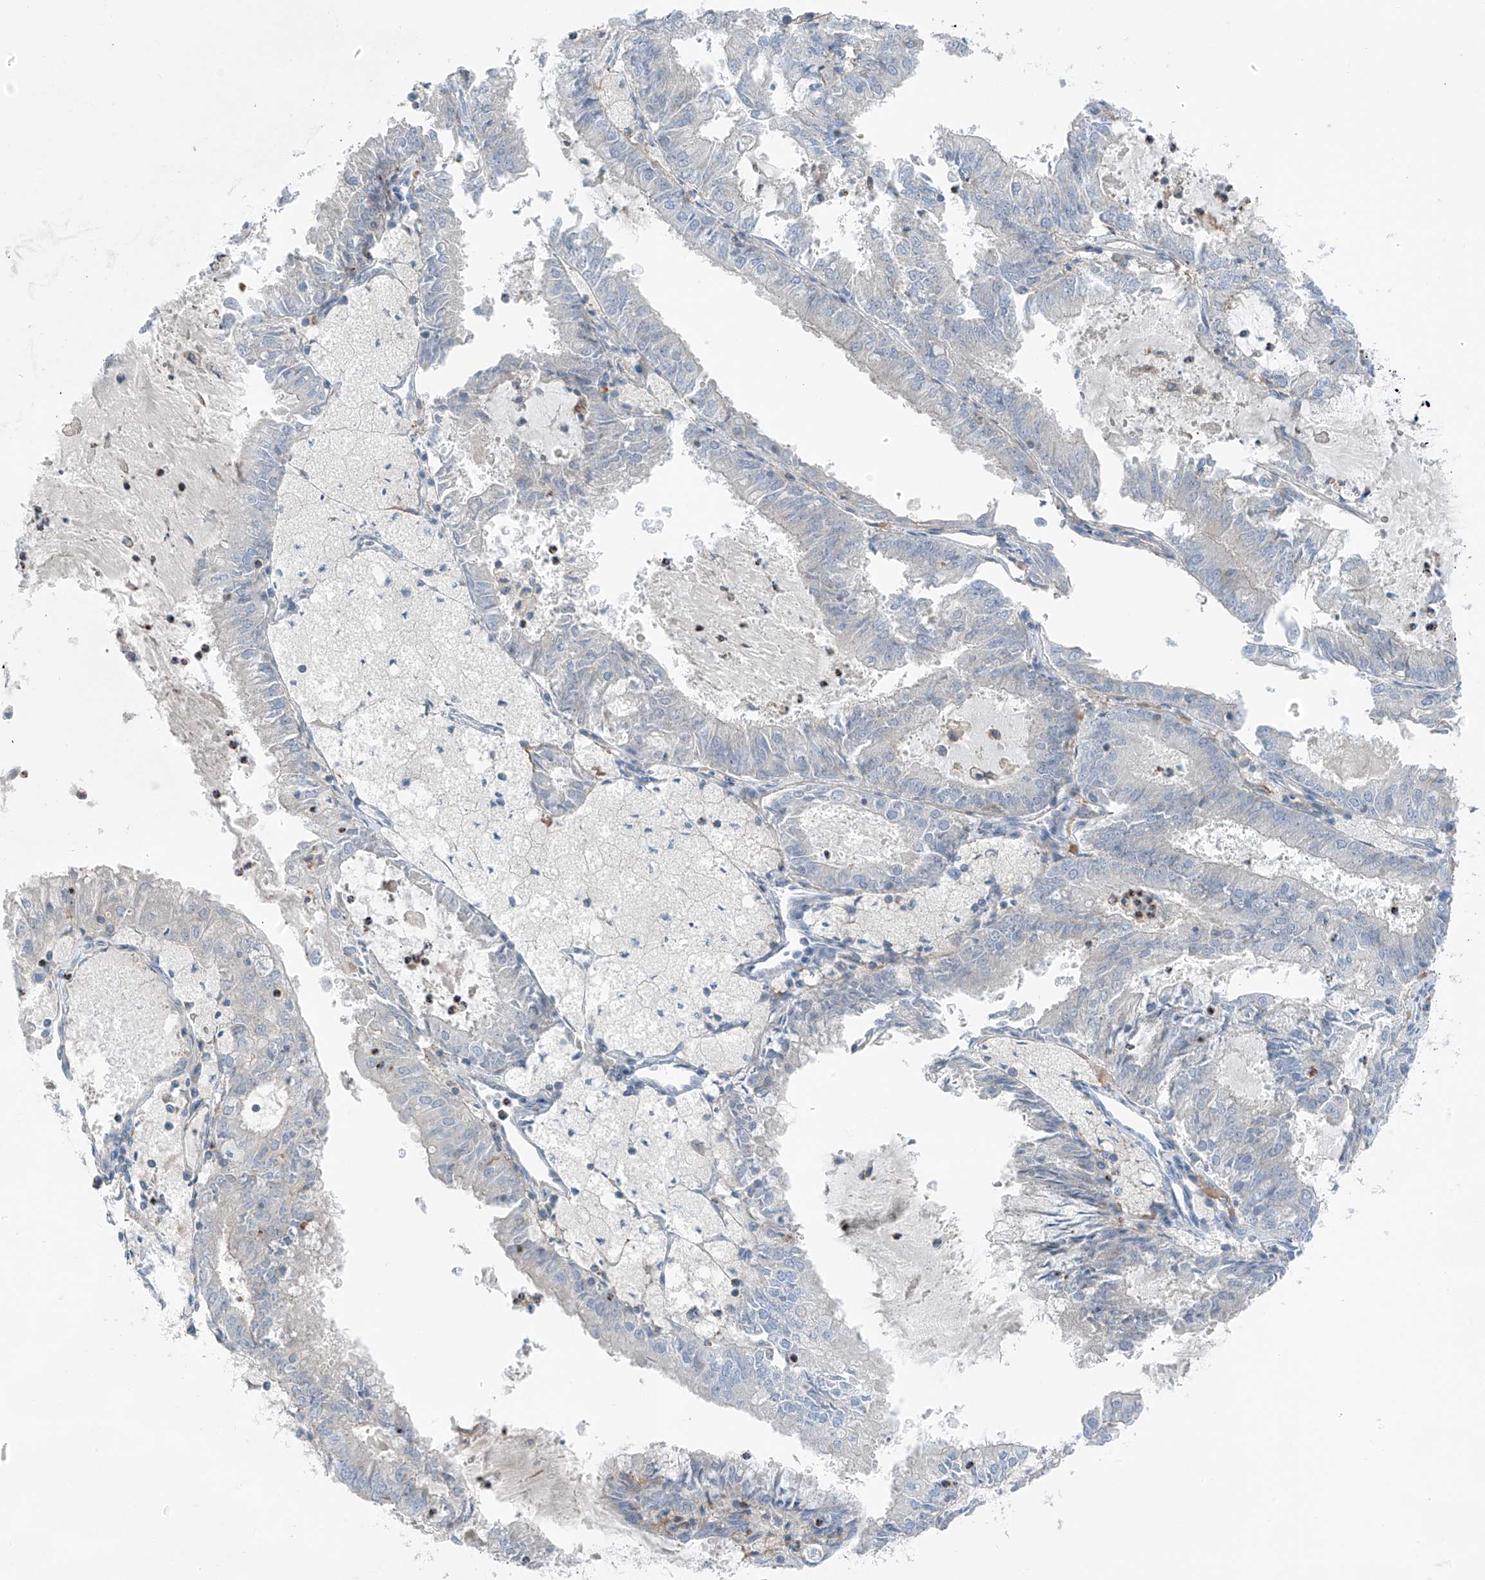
{"staining": {"intensity": "negative", "quantity": "none", "location": "none"}, "tissue": "endometrial cancer", "cell_type": "Tumor cells", "image_type": "cancer", "snomed": [{"axis": "morphology", "description": "Adenocarcinoma, NOS"}, {"axis": "topography", "description": "Endometrium"}], "caption": "Endometrial adenocarcinoma was stained to show a protein in brown. There is no significant positivity in tumor cells.", "gene": "NALCN", "patient": {"sex": "female", "age": 57}}